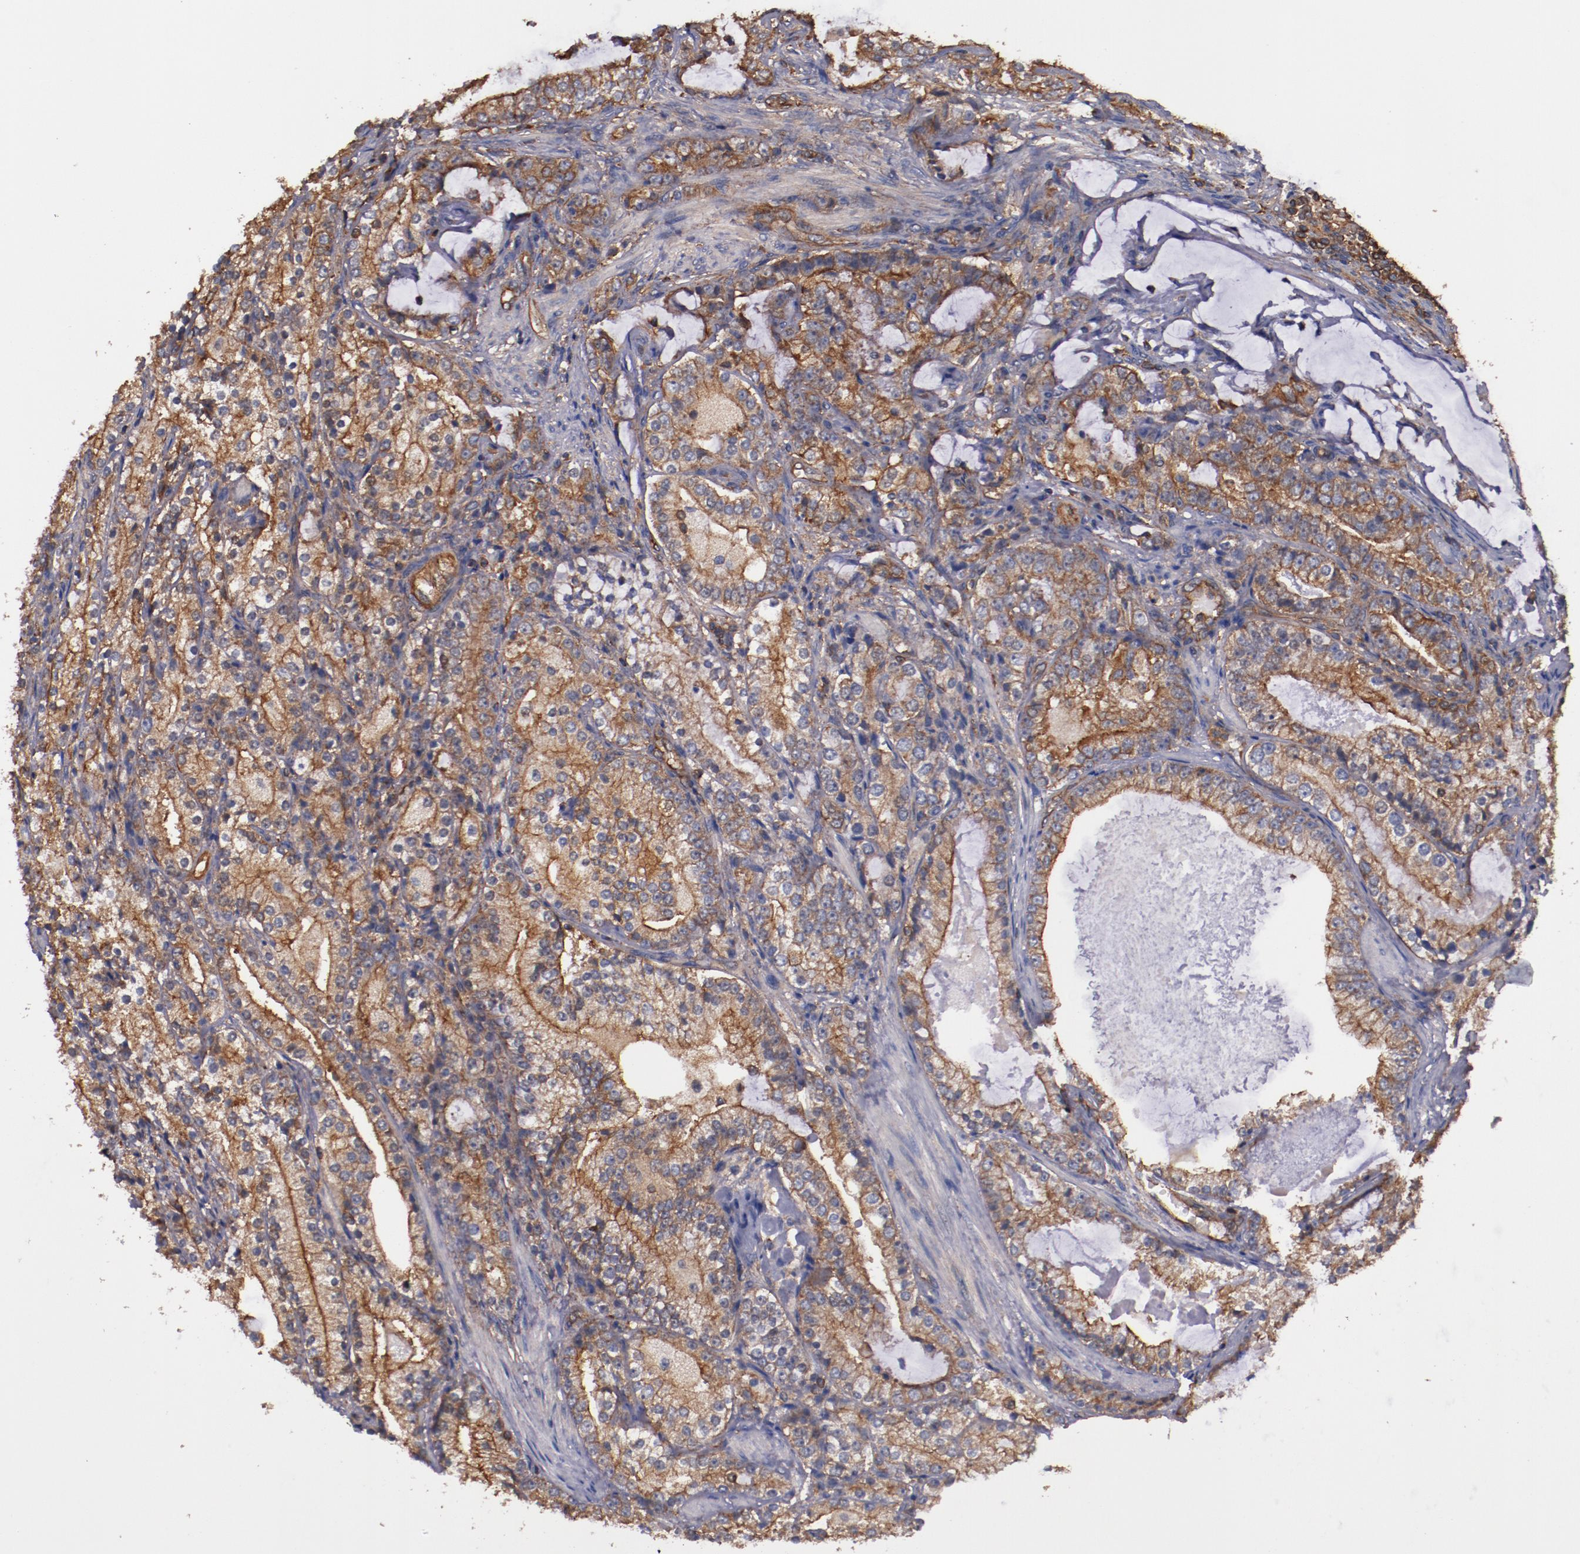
{"staining": {"intensity": "strong", "quantity": ">75%", "location": "cytoplasmic/membranous"}, "tissue": "prostate cancer", "cell_type": "Tumor cells", "image_type": "cancer", "snomed": [{"axis": "morphology", "description": "Adenocarcinoma, High grade"}, {"axis": "topography", "description": "Prostate"}], "caption": "Protein expression analysis of adenocarcinoma (high-grade) (prostate) demonstrates strong cytoplasmic/membranous expression in approximately >75% of tumor cells.", "gene": "TMOD3", "patient": {"sex": "male", "age": 63}}